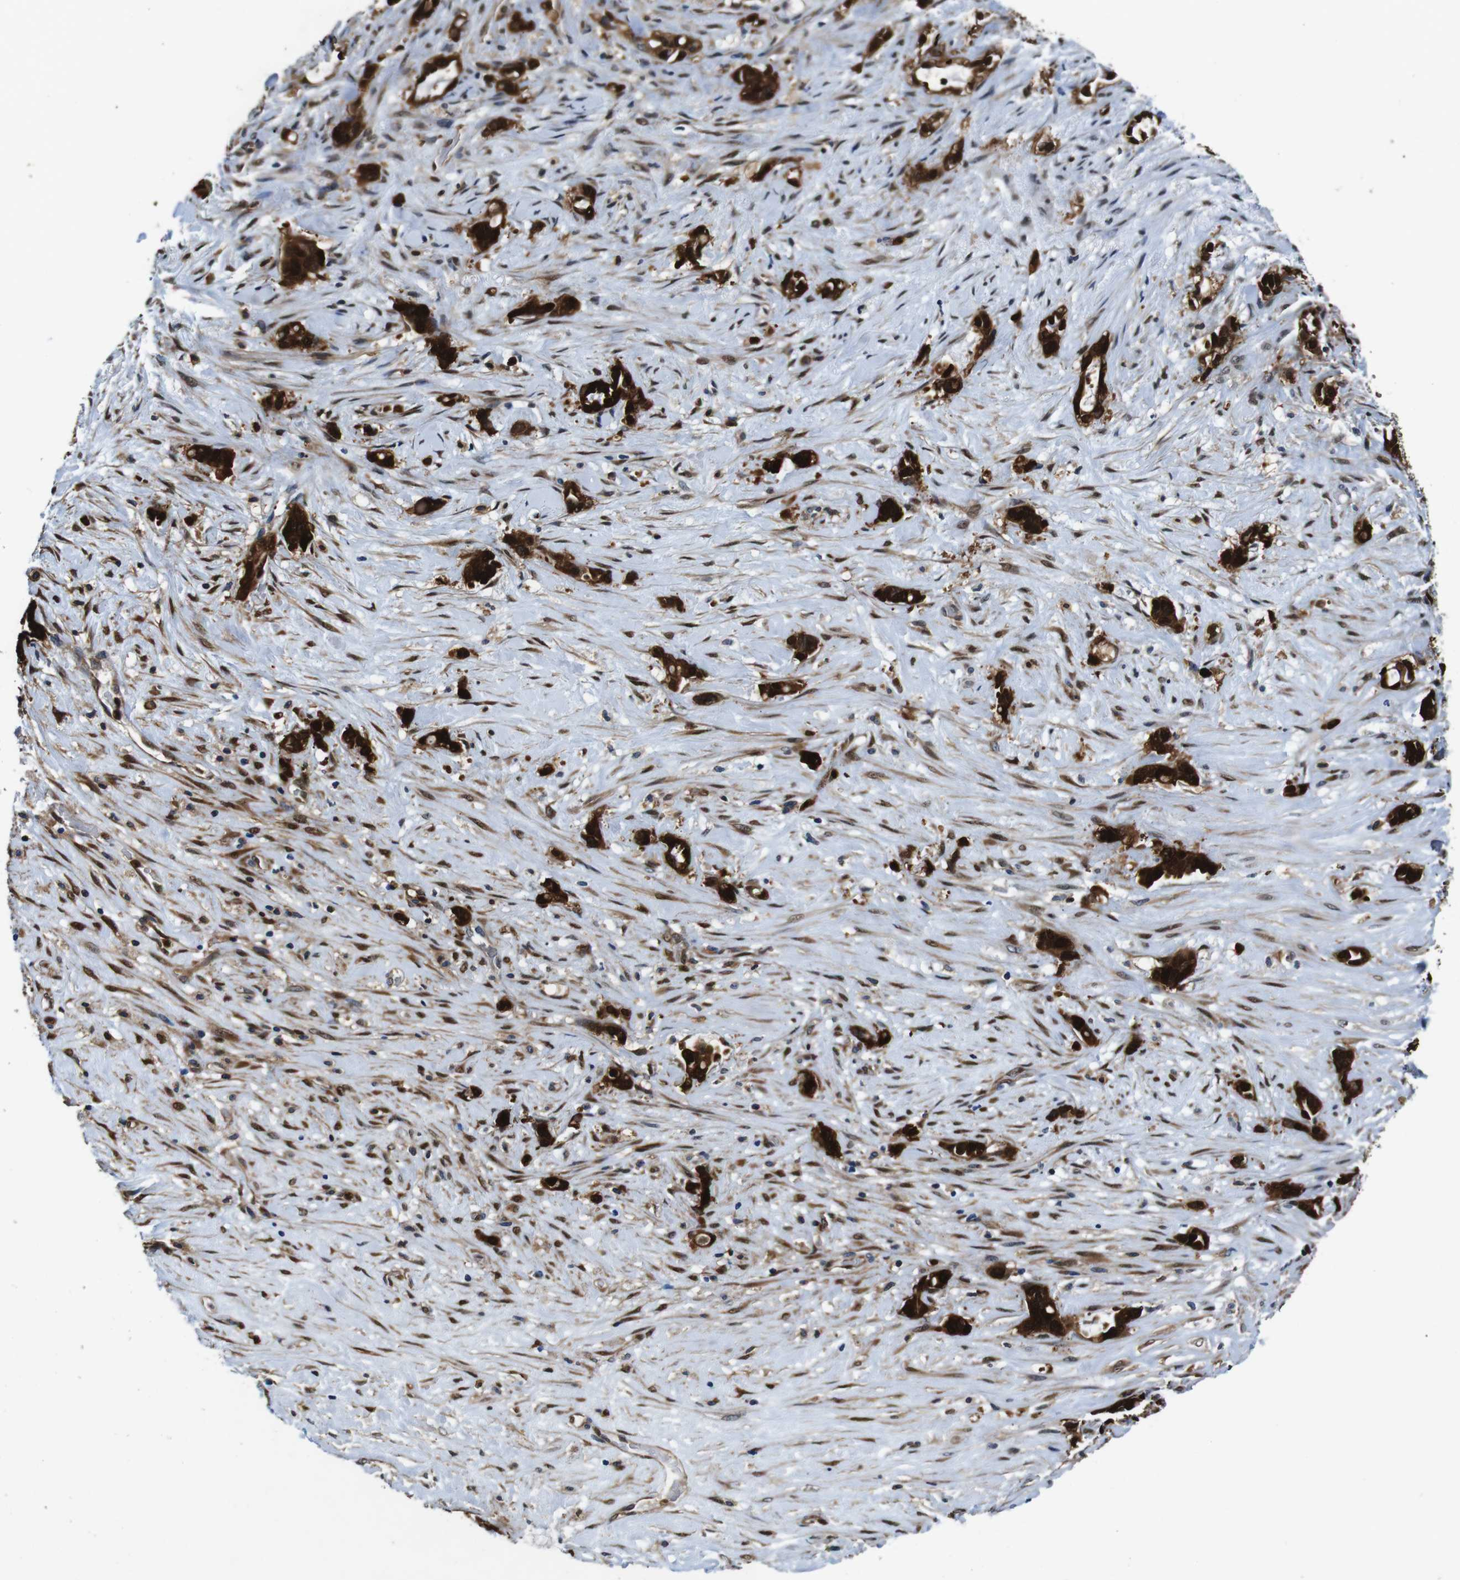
{"staining": {"intensity": "strong", "quantity": ">75%", "location": "cytoplasmic/membranous,nuclear"}, "tissue": "liver cancer", "cell_type": "Tumor cells", "image_type": "cancer", "snomed": [{"axis": "morphology", "description": "Cholangiocarcinoma"}, {"axis": "topography", "description": "Liver"}], "caption": "Immunohistochemical staining of liver cholangiocarcinoma shows high levels of strong cytoplasmic/membranous and nuclear protein expression in about >75% of tumor cells.", "gene": "ANXA1", "patient": {"sex": "female", "age": 65}}